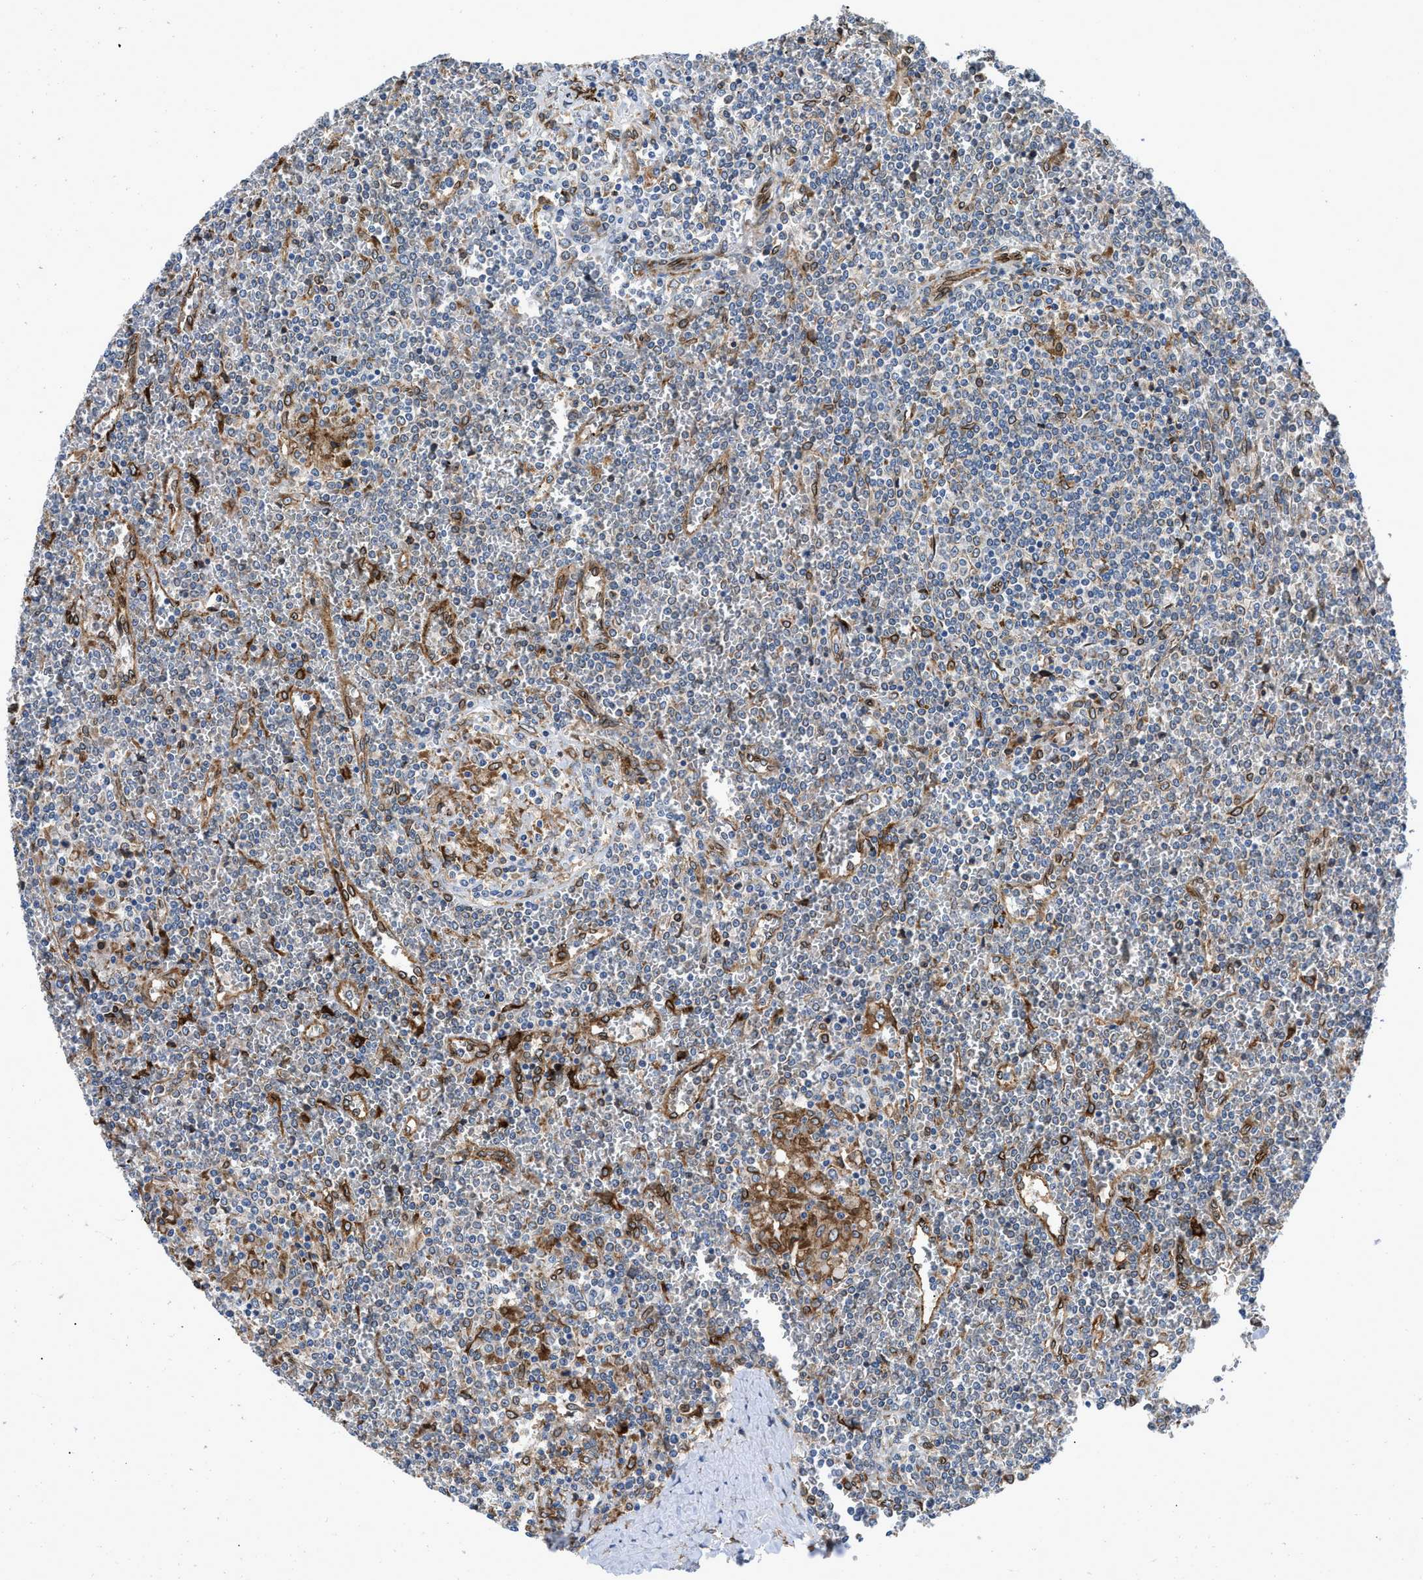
{"staining": {"intensity": "negative", "quantity": "none", "location": "none"}, "tissue": "lymphoma", "cell_type": "Tumor cells", "image_type": "cancer", "snomed": [{"axis": "morphology", "description": "Malignant lymphoma, non-Hodgkin's type, Low grade"}, {"axis": "topography", "description": "Spleen"}], "caption": "An immunohistochemistry (IHC) micrograph of lymphoma is shown. There is no staining in tumor cells of lymphoma. (Brightfield microscopy of DAB immunohistochemistry (IHC) at high magnification).", "gene": "ERLIN2", "patient": {"sex": "female", "age": 19}}